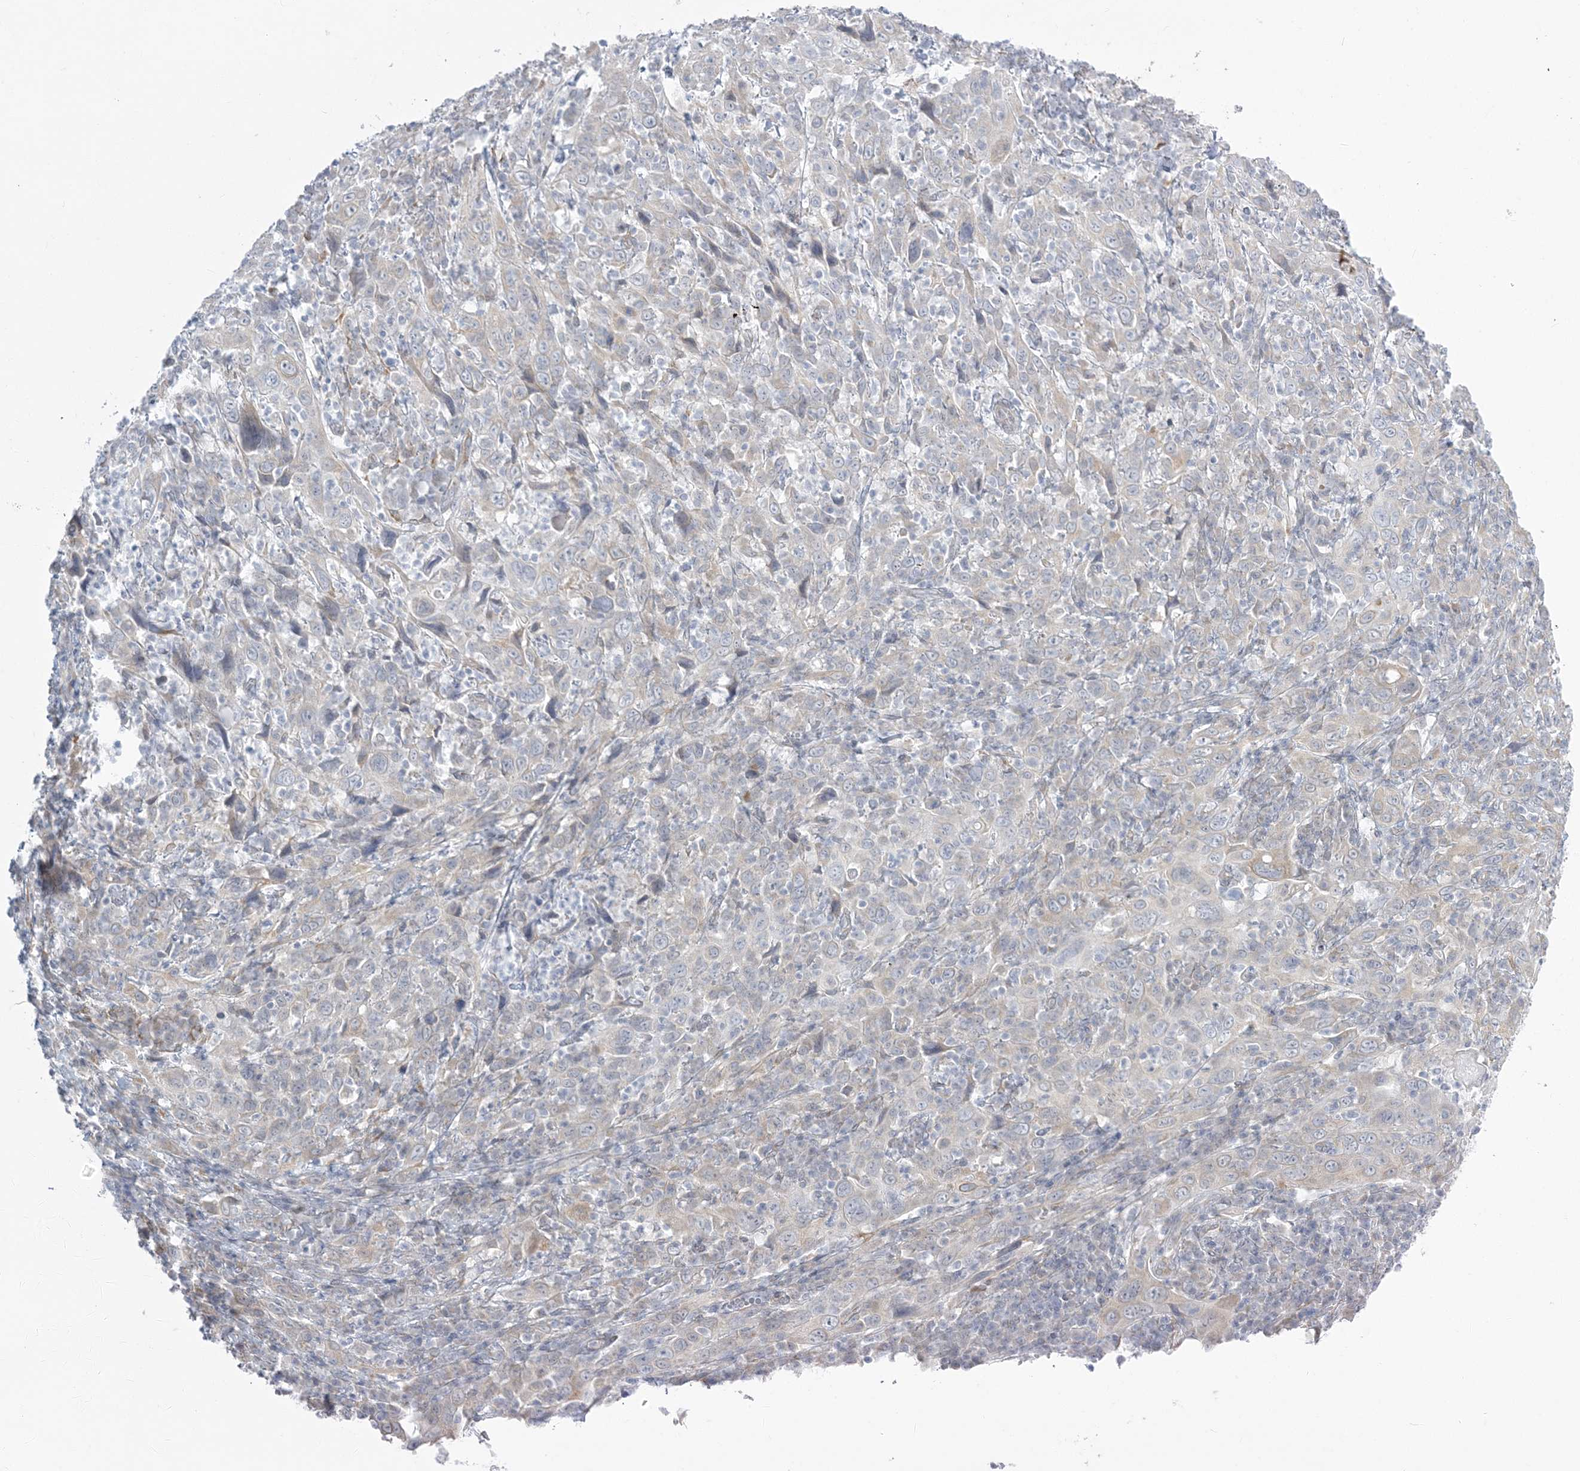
{"staining": {"intensity": "negative", "quantity": "none", "location": "none"}, "tissue": "cervical cancer", "cell_type": "Tumor cells", "image_type": "cancer", "snomed": [{"axis": "morphology", "description": "Squamous cell carcinoma, NOS"}, {"axis": "topography", "description": "Cervix"}], "caption": "The image displays no significant expression in tumor cells of squamous cell carcinoma (cervical).", "gene": "ZC3H6", "patient": {"sex": "female", "age": 46}}